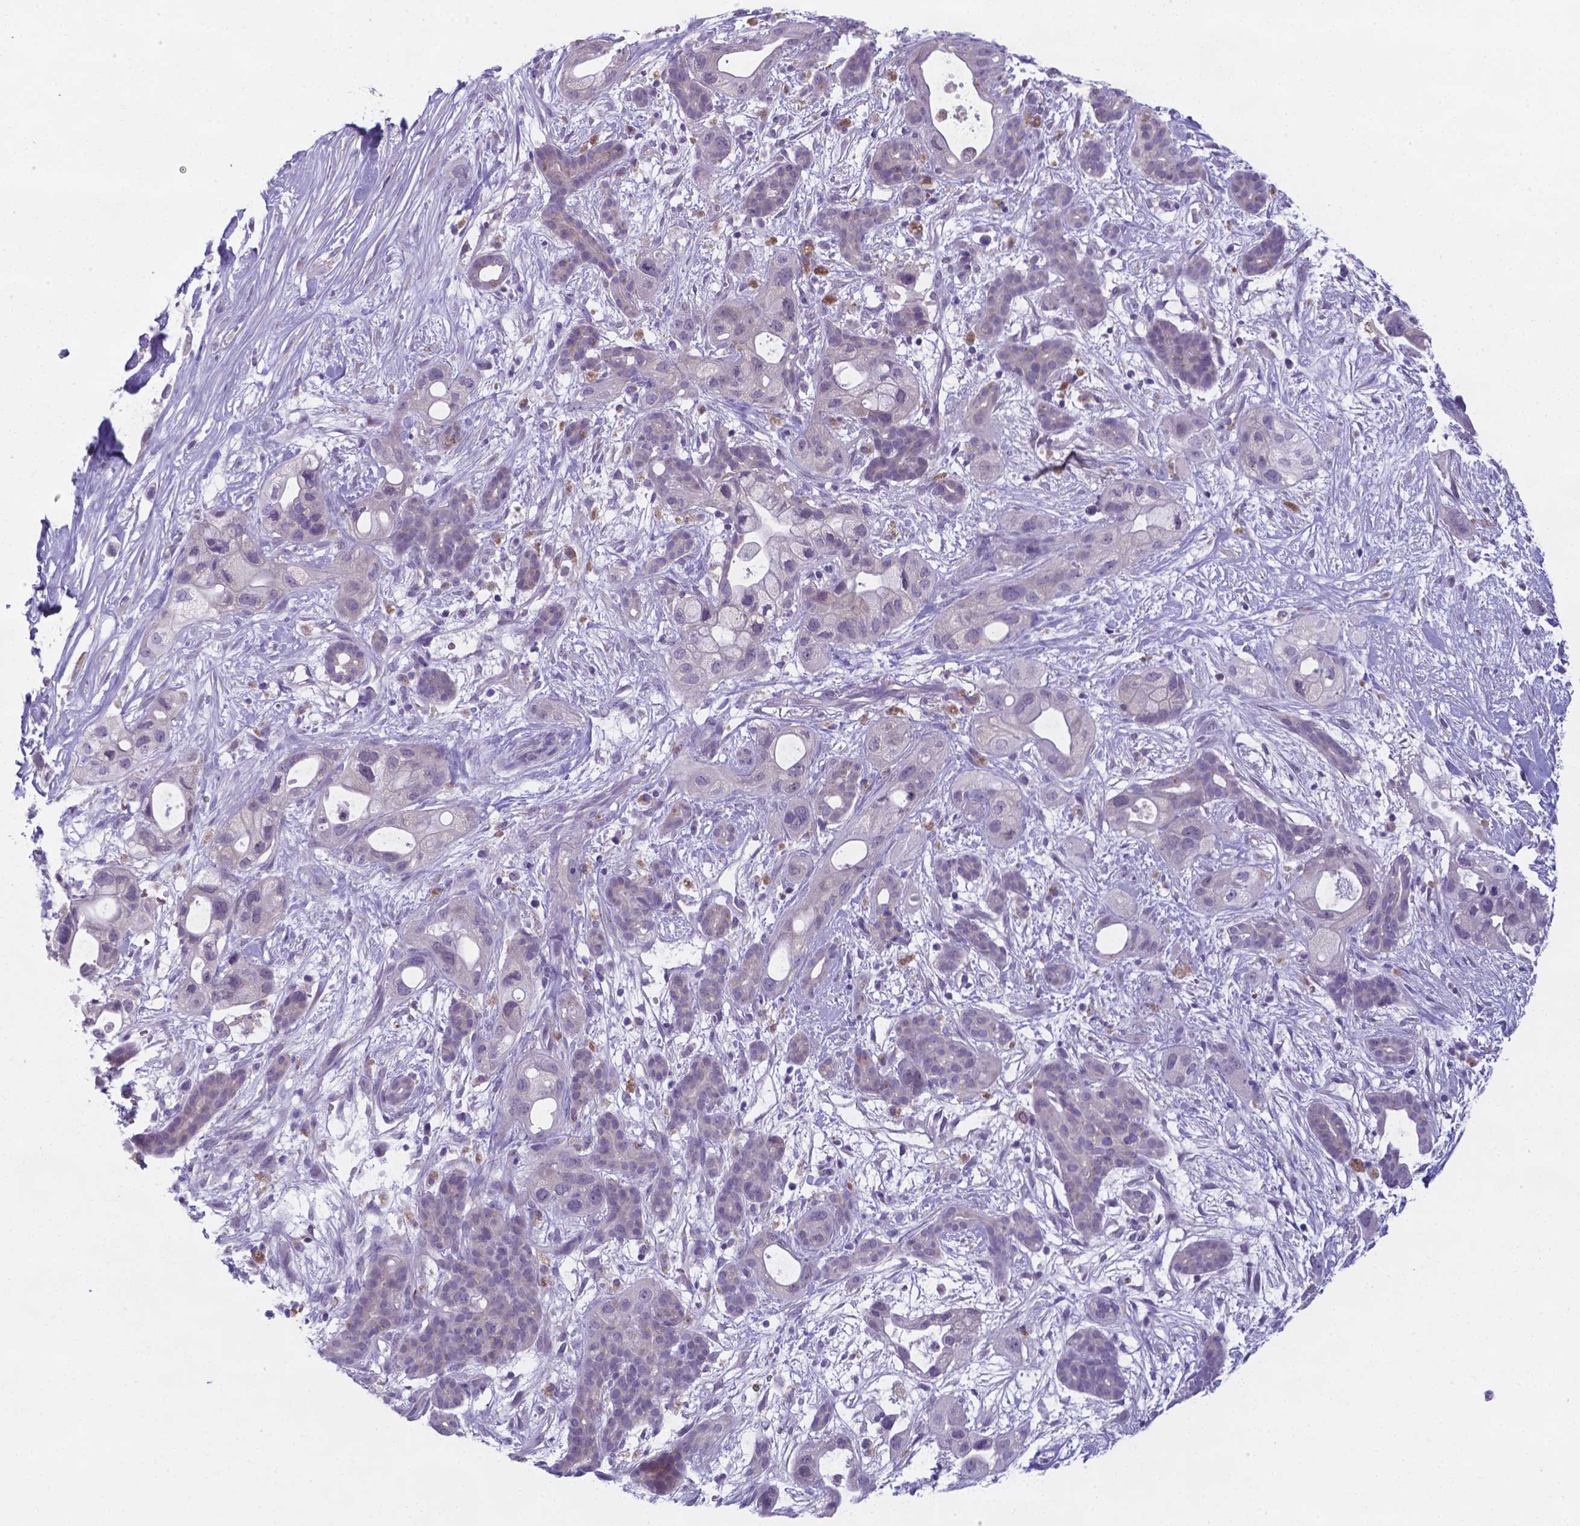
{"staining": {"intensity": "moderate", "quantity": "<25%", "location": "cytoplasmic/membranous"}, "tissue": "pancreatic cancer", "cell_type": "Tumor cells", "image_type": "cancer", "snomed": [{"axis": "morphology", "description": "Adenocarcinoma, NOS"}, {"axis": "topography", "description": "Pancreas"}], "caption": "IHC (DAB (3,3'-diaminobenzidine)) staining of adenocarcinoma (pancreatic) shows moderate cytoplasmic/membranous protein positivity in approximately <25% of tumor cells. The protein is shown in brown color, while the nuclei are stained blue.", "gene": "AP5B1", "patient": {"sex": "male", "age": 44}}